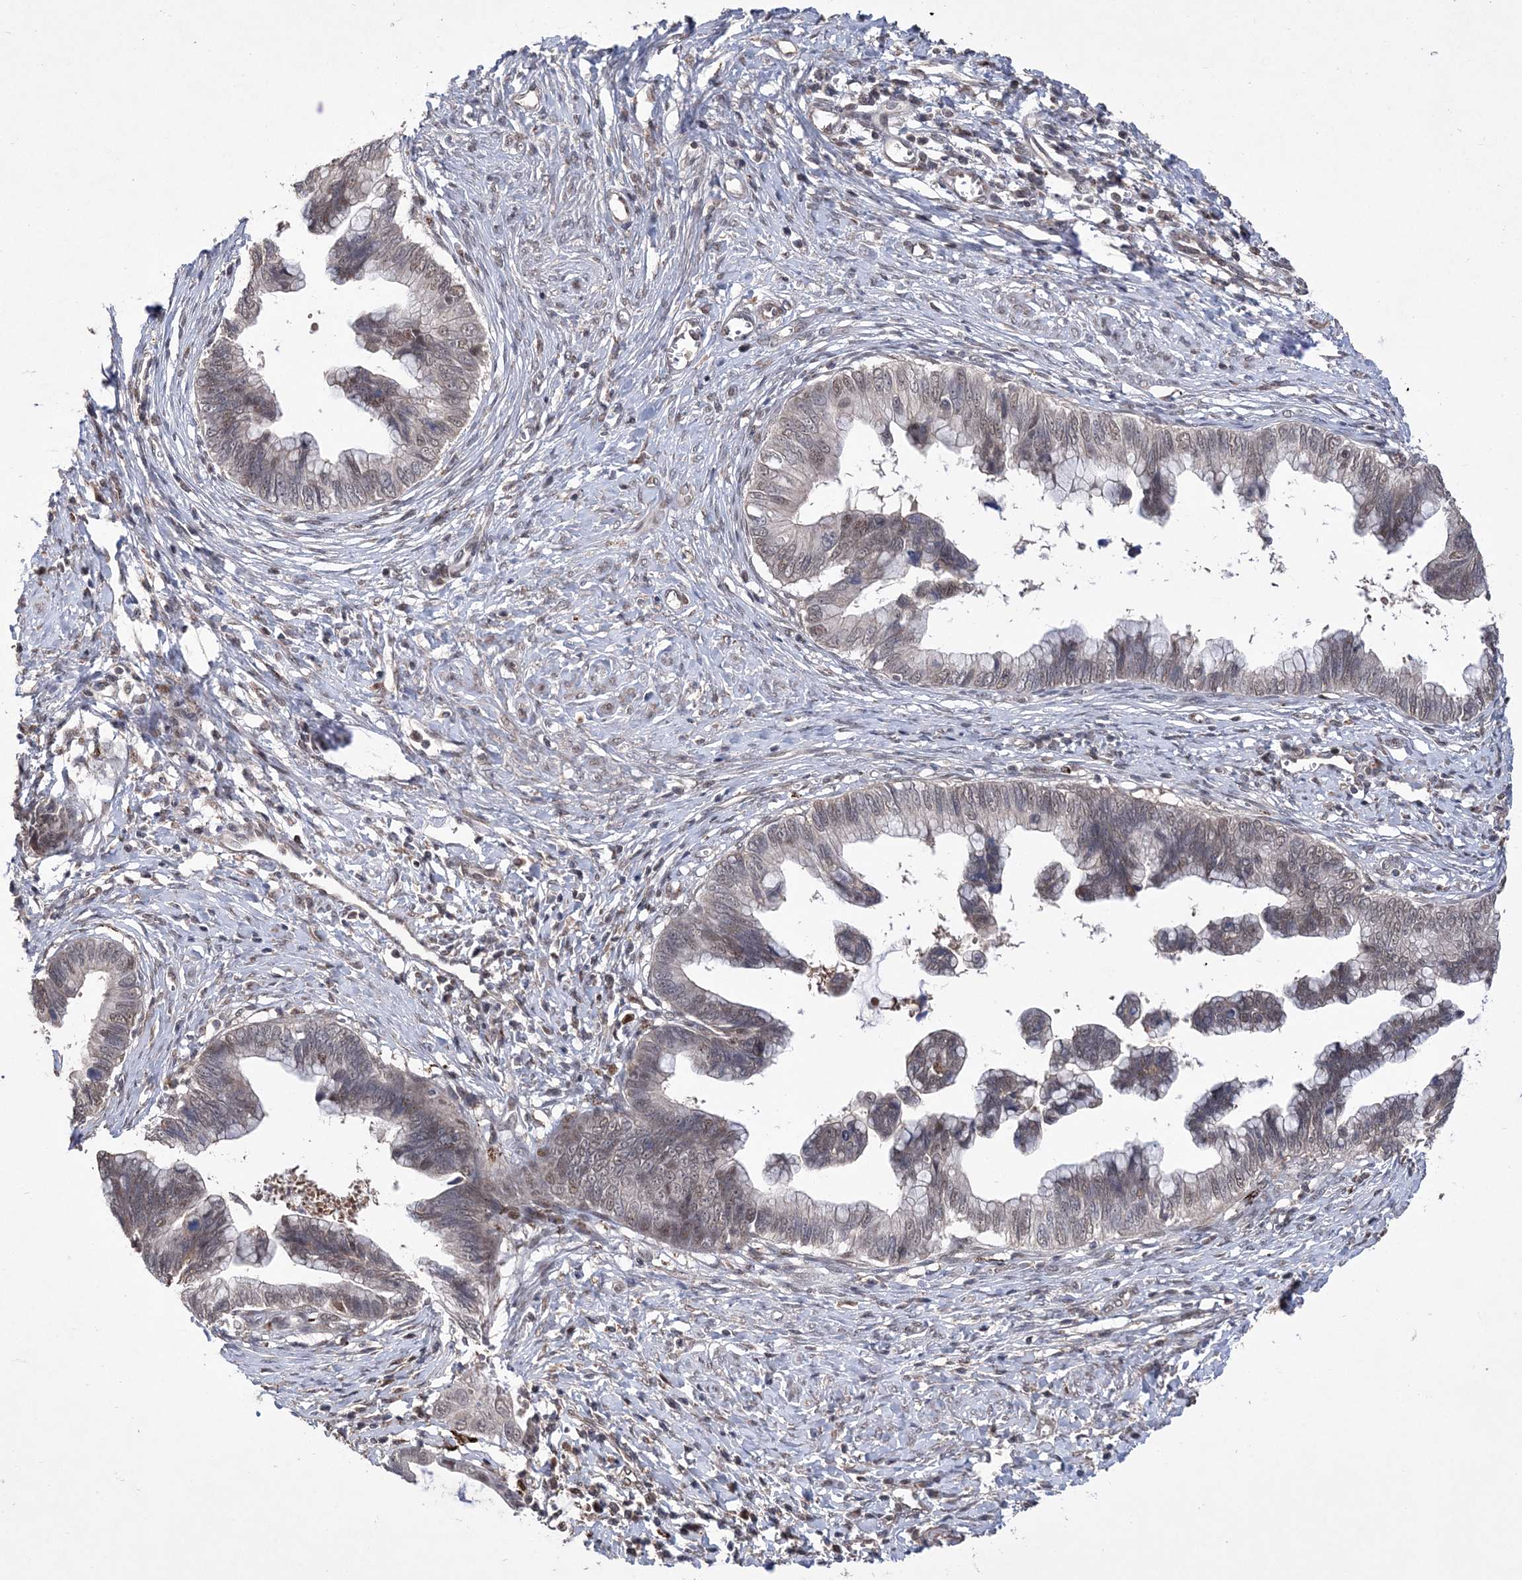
{"staining": {"intensity": "weak", "quantity": "<25%", "location": "nuclear"}, "tissue": "cervical cancer", "cell_type": "Tumor cells", "image_type": "cancer", "snomed": [{"axis": "morphology", "description": "Adenocarcinoma, NOS"}, {"axis": "topography", "description": "Cervix"}], "caption": "Tumor cells show no significant staining in cervical cancer (adenocarcinoma).", "gene": "BOD1L1", "patient": {"sex": "female", "age": 44}}